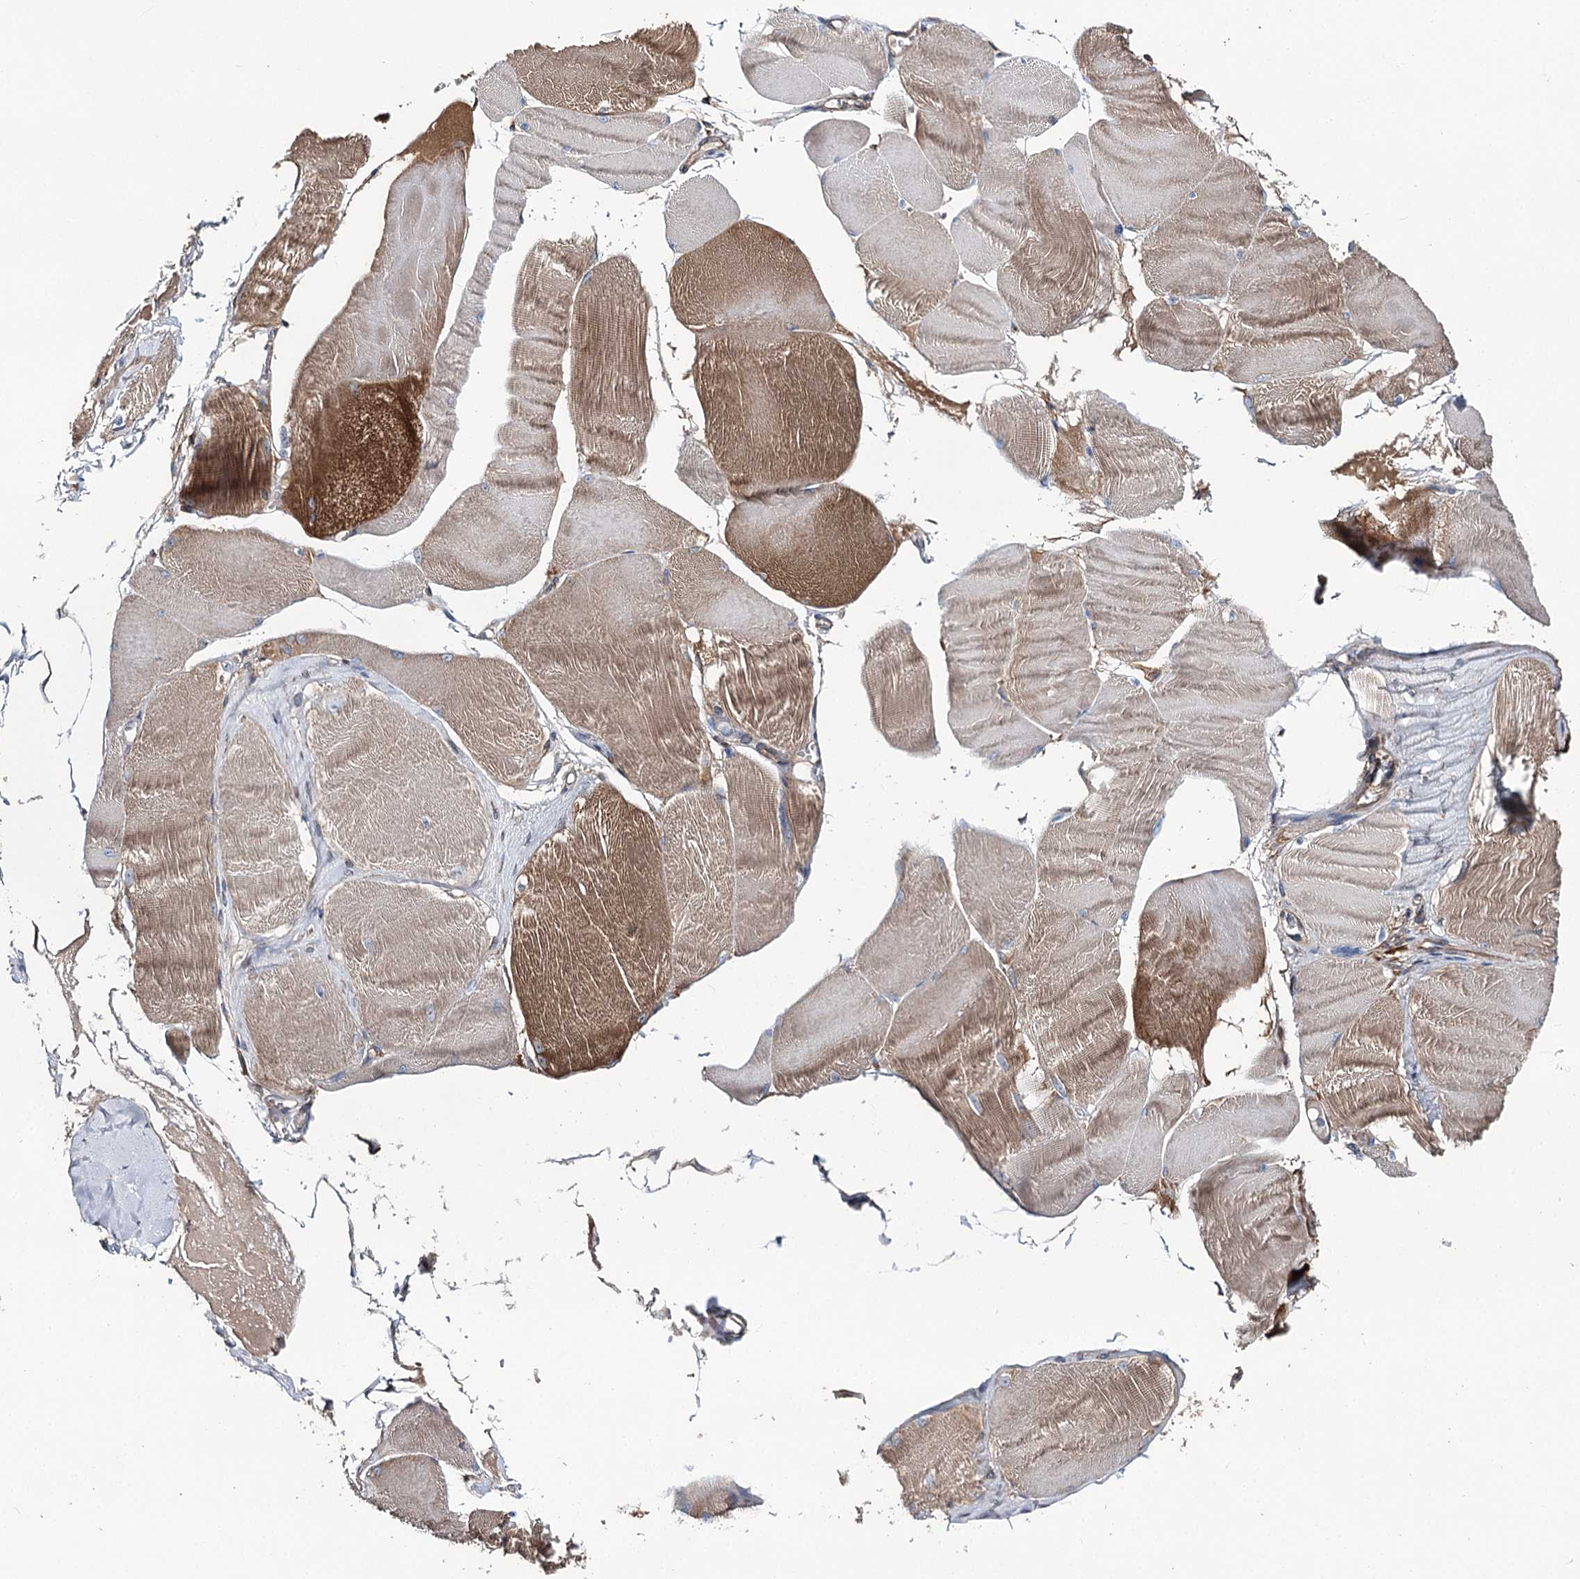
{"staining": {"intensity": "moderate", "quantity": "25%-75%", "location": "cytoplasmic/membranous"}, "tissue": "skeletal muscle", "cell_type": "Myocytes", "image_type": "normal", "snomed": [{"axis": "morphology", "description": "Normal tissue, NOS"}, {"axis": "morphology", "description": "Basal cell carcinoma"}, {"axis": "topography", "description": "Skeletal muscle"}], "caption": "Immunohistochemical staining of normal skeletal muscle demonstrates 25%-75% levels of moderate cytoplasmic/membranous protein staining in about 25%-75% of myocytes.", "gene": "MSANTD2", "patient": {"sex": "female", "age": 64}}